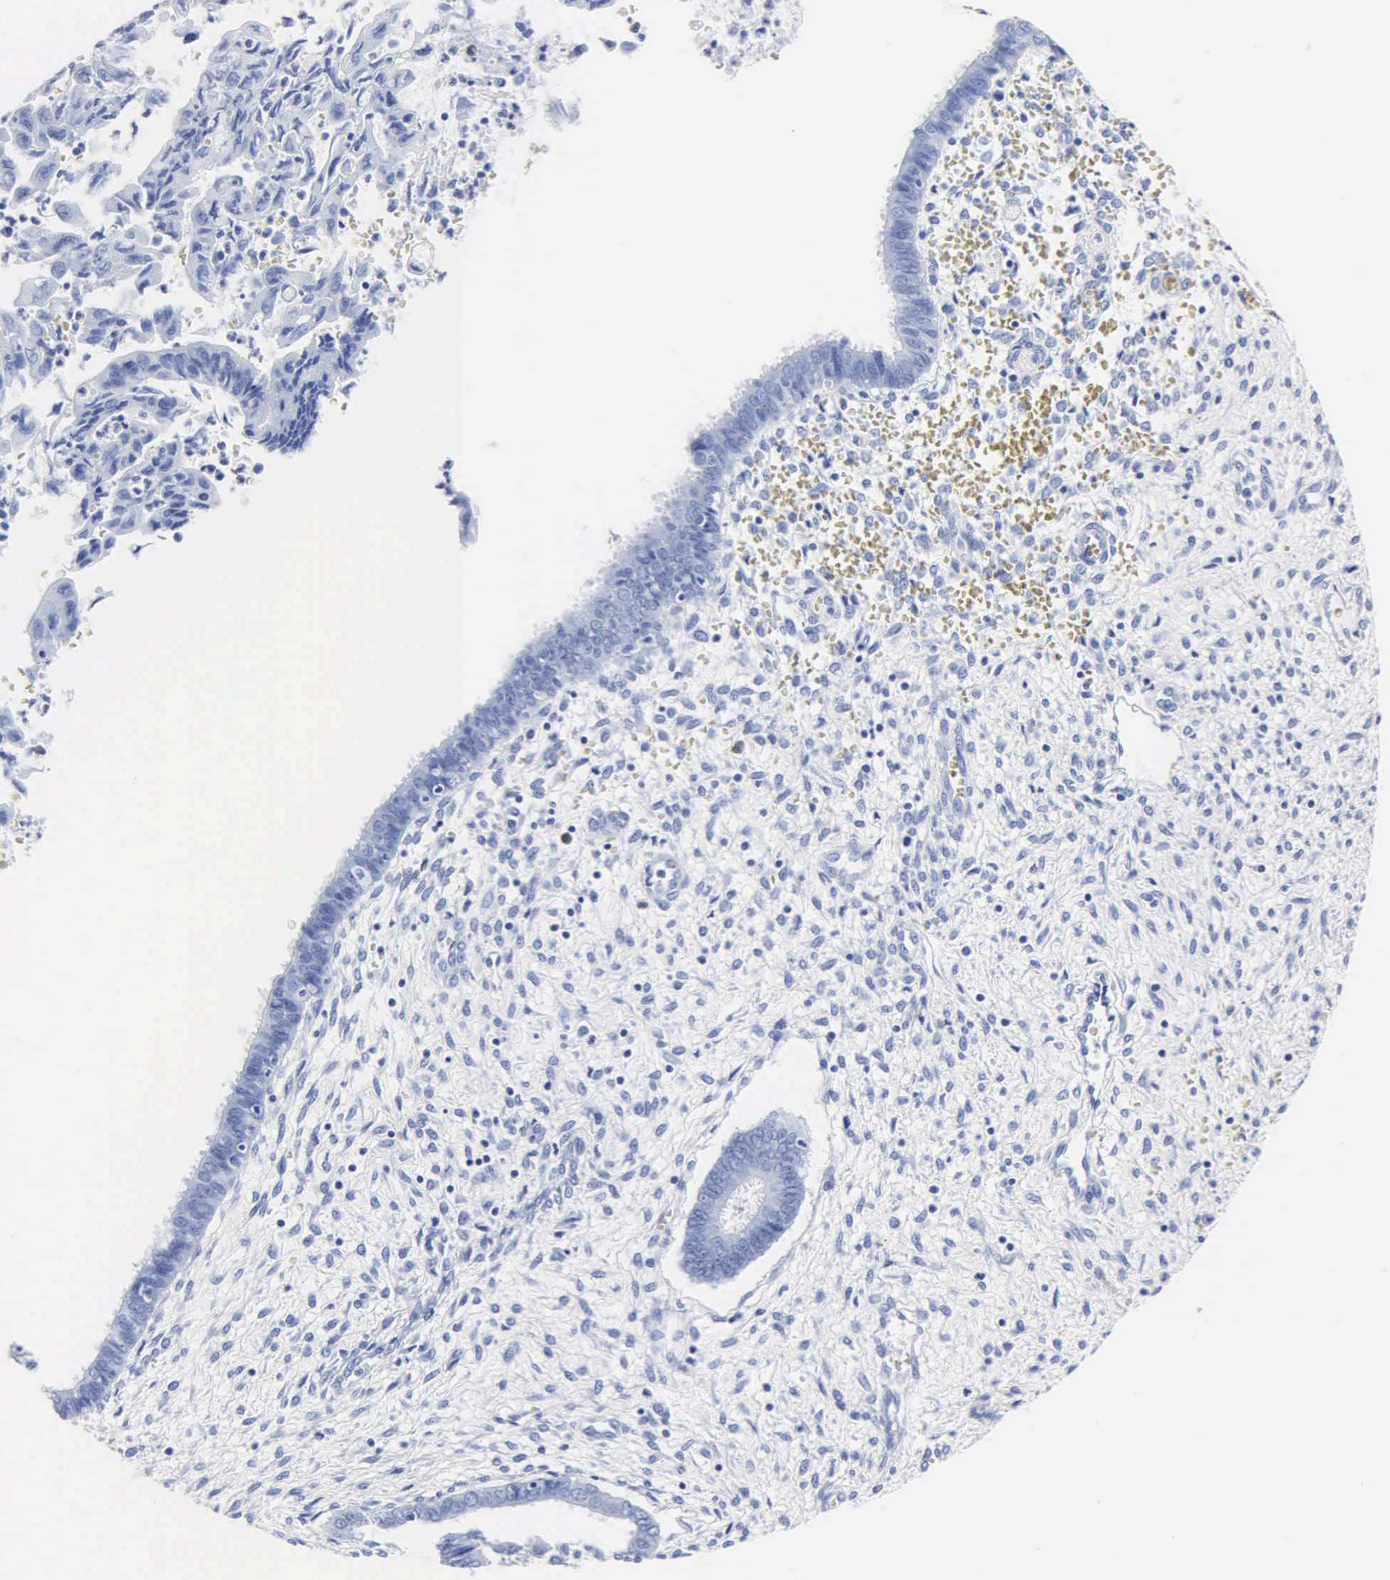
{"staining": {"intensity": "negative", "quantity": "none", "location": "none"}, "tissue": "cervical cancer", "cell_type": "Tumor cells", "image_type": "cancer", "snomed": [{"axis": "morphology", "description": "Normal tissue, NOS"}, {"axis": "morphology", "description": "Adenocarcinoma, NOS"}, {"axis": "topography", "description": "Cervix"}], "caption": "Human adenocarcinoma (cervical) stained for a protein using IHC displays no staining in tumor cells.", "gene": "MB", "patient": {"sex": "female", "age": 34}}